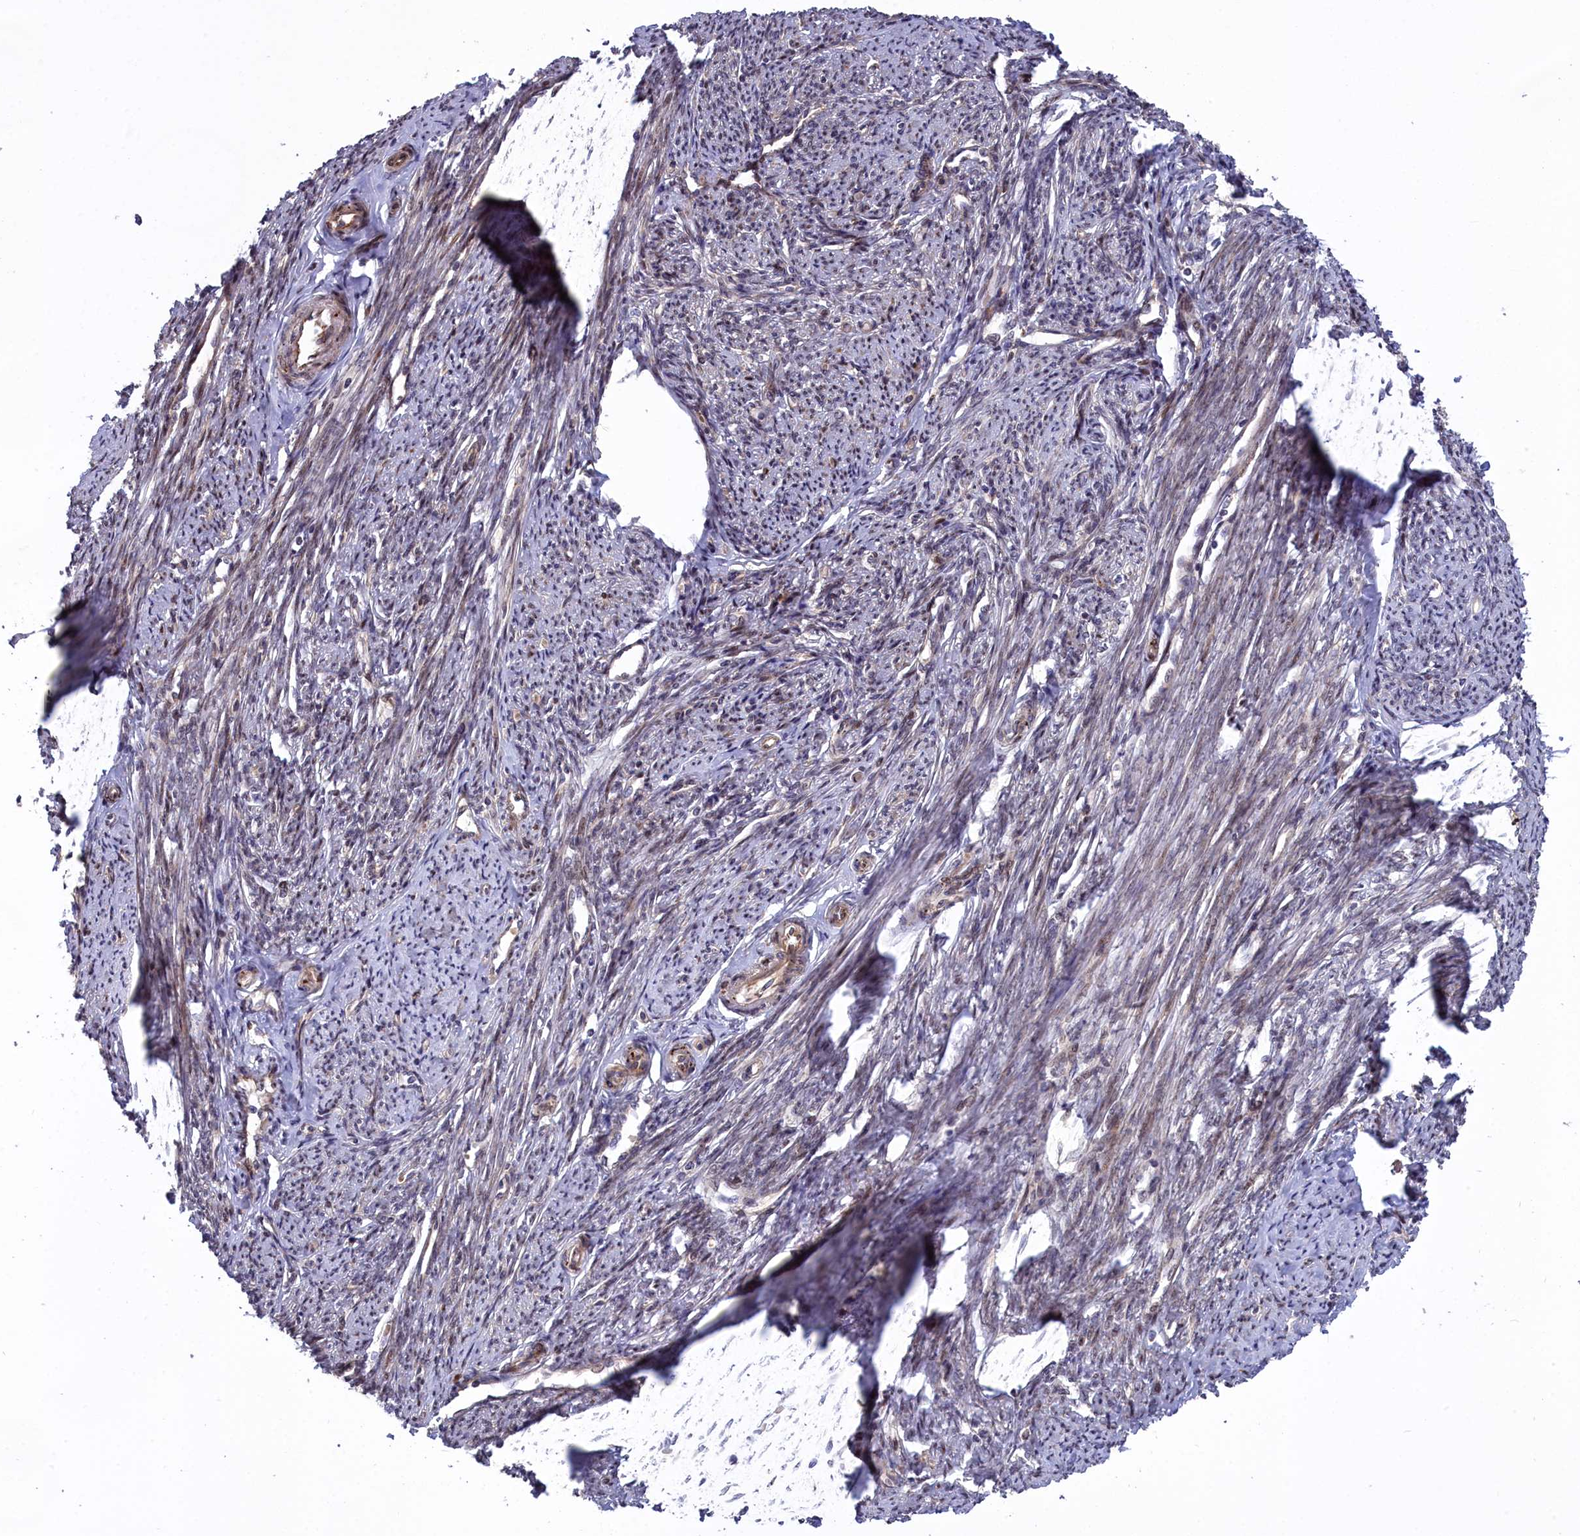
{"staining": {"intensity": "moderate", "quantity": "25%-75%", "location": "cytoplasmic/membranous"}, "tissue": "smooth muscle", "cell_type": "Smooth muscle cells", "image_type": "normal", "snomed": [{"axis": "morphology", "description": "Normal tissue, NOS"}, {"axis": "topography", "description": "Smooth muscle"}, {"axis": "topography", "description": "Uterus"}], "caption": "Smooth muscle stained with DAB (3,3'-diaminobenzidine) IHC exhibits medium levels of moderate cytoplasmic/membranous staining in approximately 25%-75% of smooth muscle cells.", "gene": "DDX60L", "patient": {"sex": "female", "age": 59}}